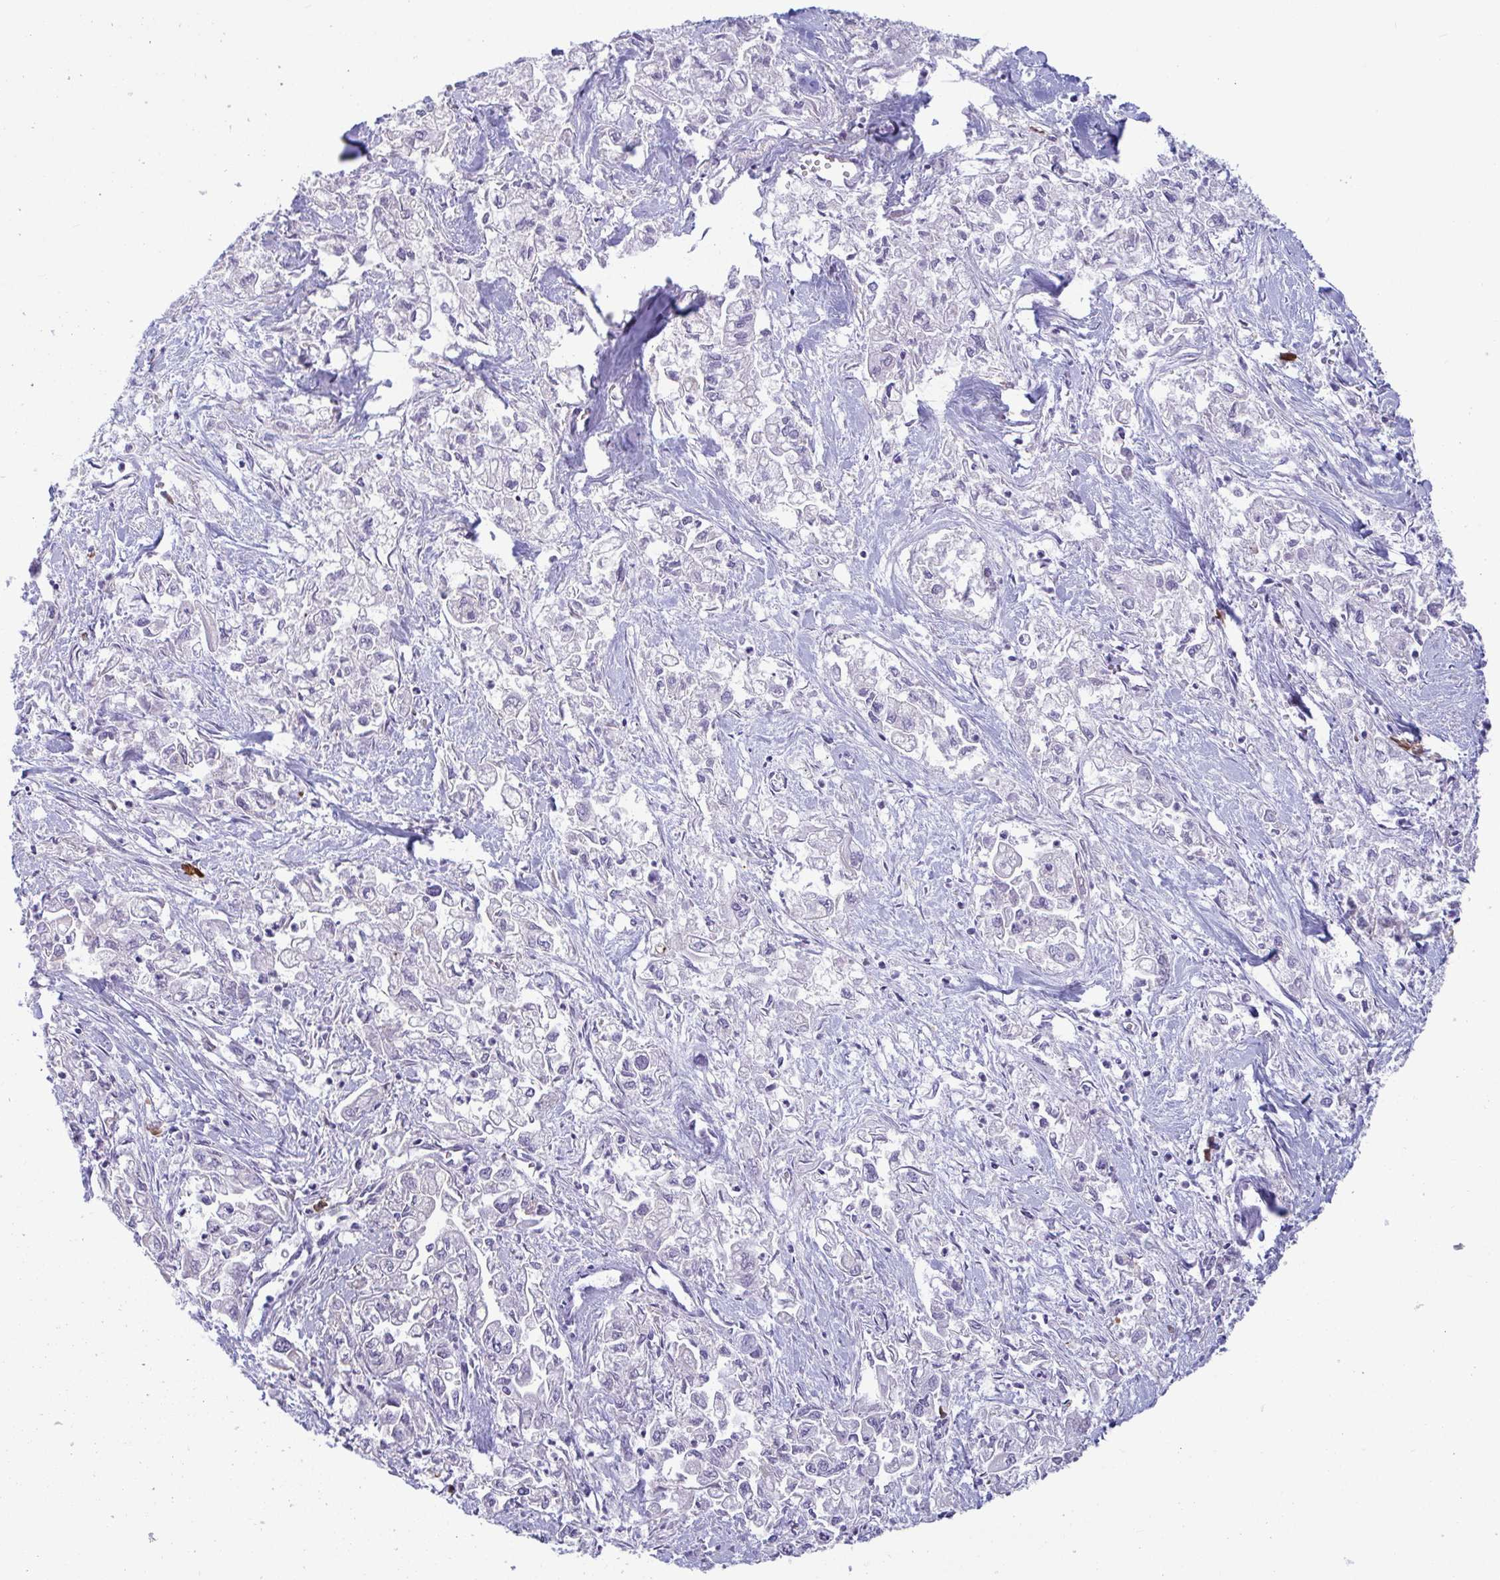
{"staining": {"intensity": "negative", "quantity": "none", "location": "none"}, "tissue": "pancreatic cancer", "cell_type": "Tumor cells", "image_type": "cancer", "snomed": [{"axis": "morphology", "description": "Adenocarcinoma, NOS"}, {"axis": "topography", "description": "Pancreas"}], "caption": "This is an immunohistochemistry image of human pancreatic cancer. There is no staining in tumor cells.", "gene": "MS4A14", "patient": {"sex": "male", "age": 72}}